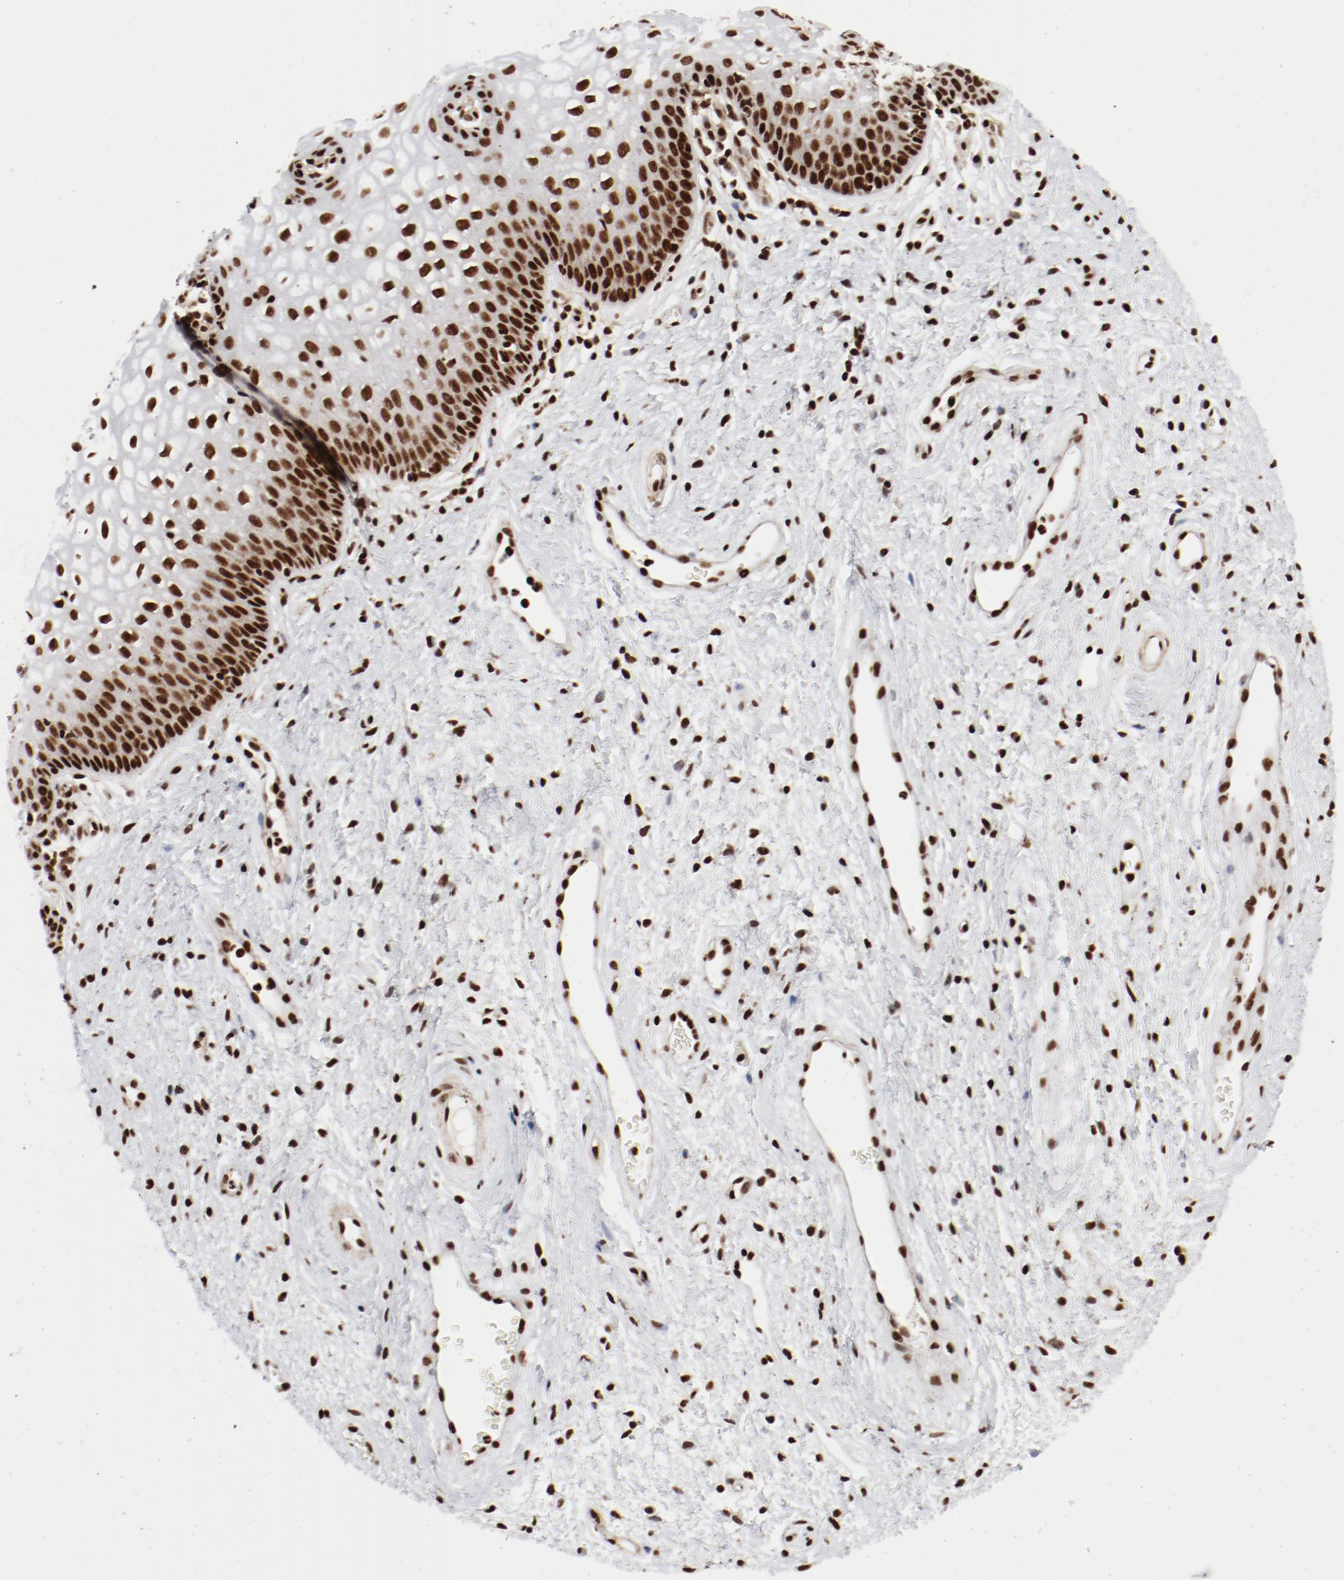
{"staining": {"intensity": "strong", "quantity": ">75%", "location": "nuclear"}, "tissue": "vagina", "cell_type": "Squamous epithelial cells", "image_type": "normal", "snomed": [{"axis": "morphology", "description": "Normal tissue, NOS"}, {"axis": "topography", "description": "Vagina"}], "caption": "Immunohistochemistry (DAB (3,3'-diaminobenzidine)) staining of unremarkable vagina displays strong nuclear protein expression in about >75% of squamous epithelial cells.", "gene": "NFYB", "patient": {"sex": "female", "age": 34}}